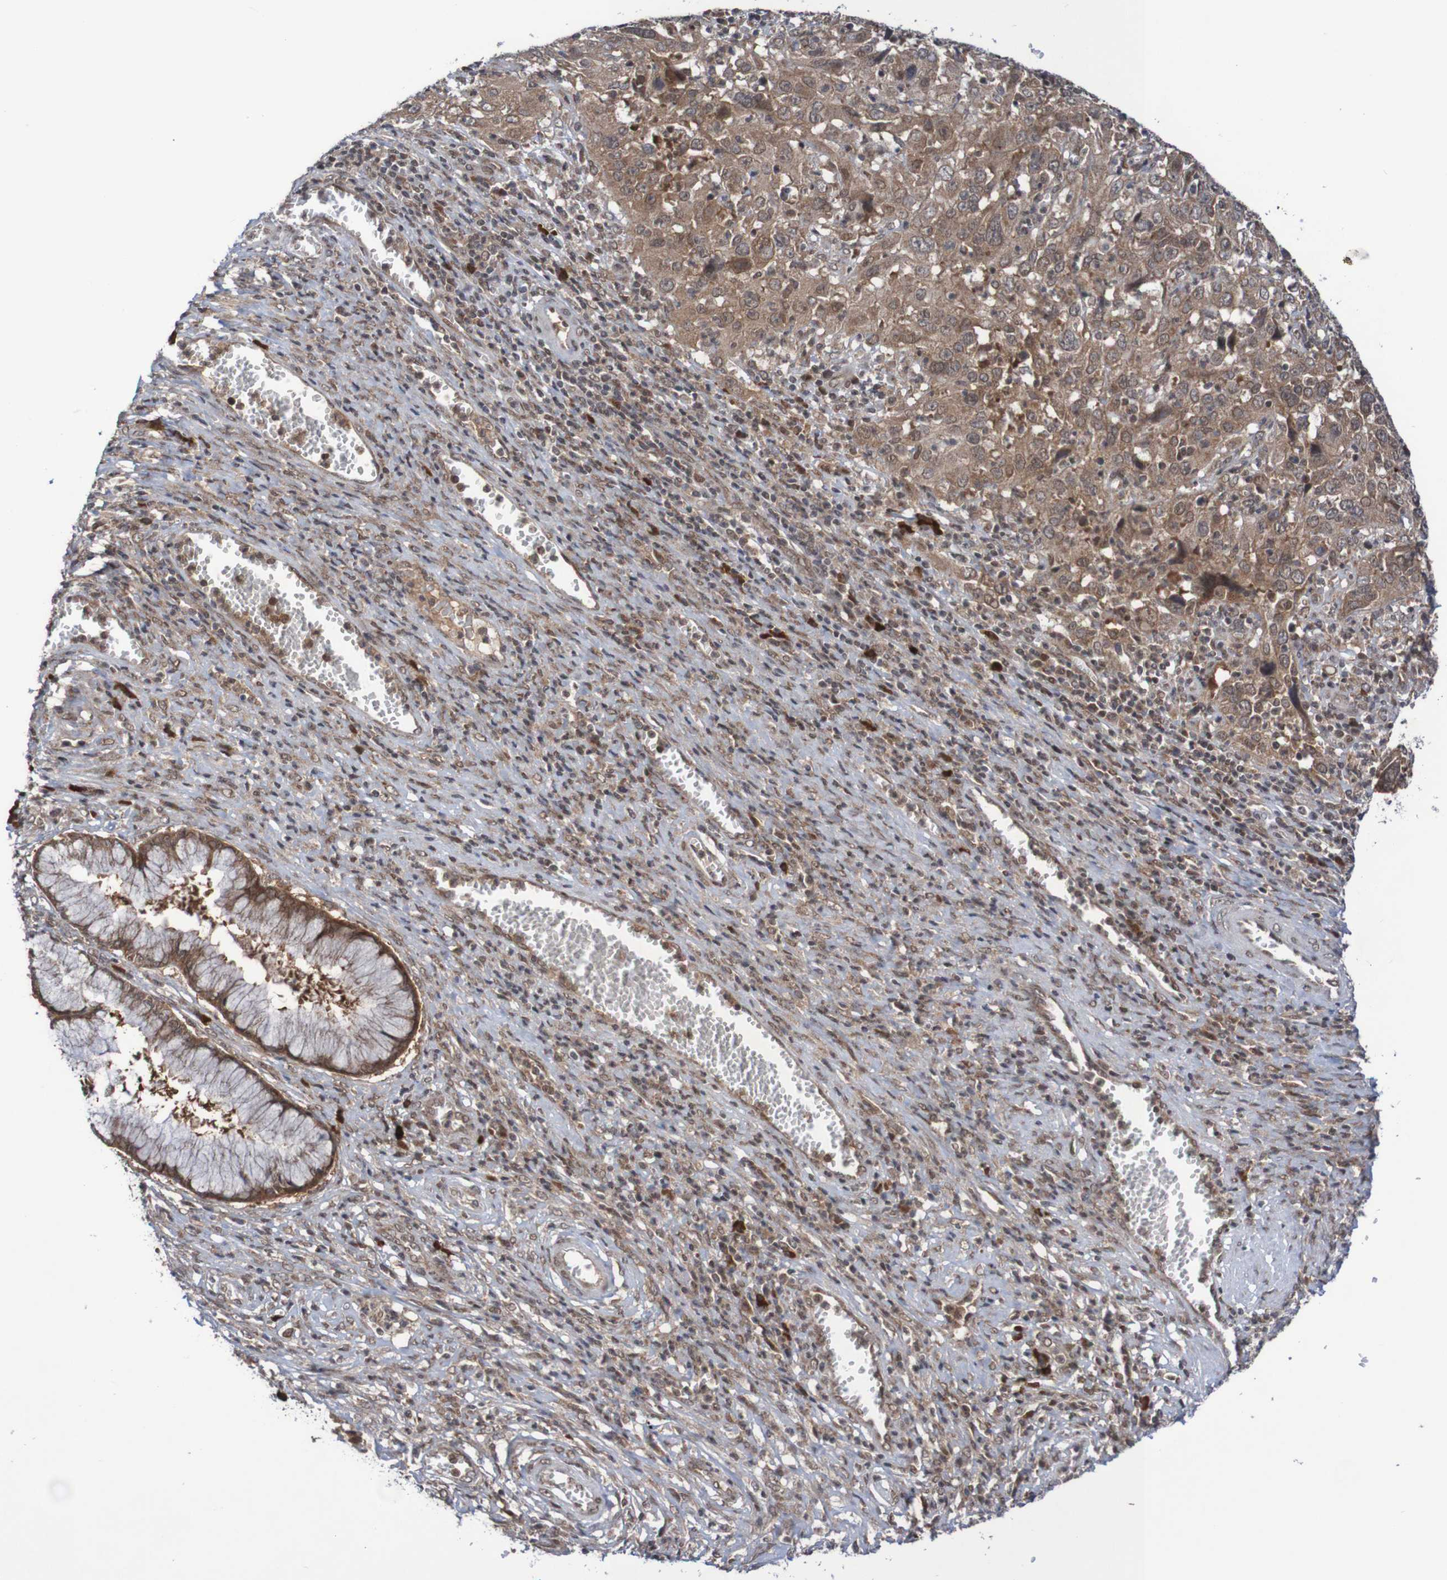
{"staining": {"intensity": "moderate", "quantity": ">75%", "location": "cytoplasmic/membranous"}, "tissue": "cervical cancer", "cell_type": "Tumor cells", "image_type": "cancer", "snomed": [{"axis": "morphology", "description": "Squamous cell carcinoma, NOS"}, {"axis": "topography", "description": "Cervix"}], "caption": "Protein staining of cervical cancer (squamous cell carcinoma) tissue exhibits moderate cytoplasmic/membranous expression in approximately >75% of tumor cells.", "gene": "ITLN1", "patient": {"sex": "female", "age": 32}}